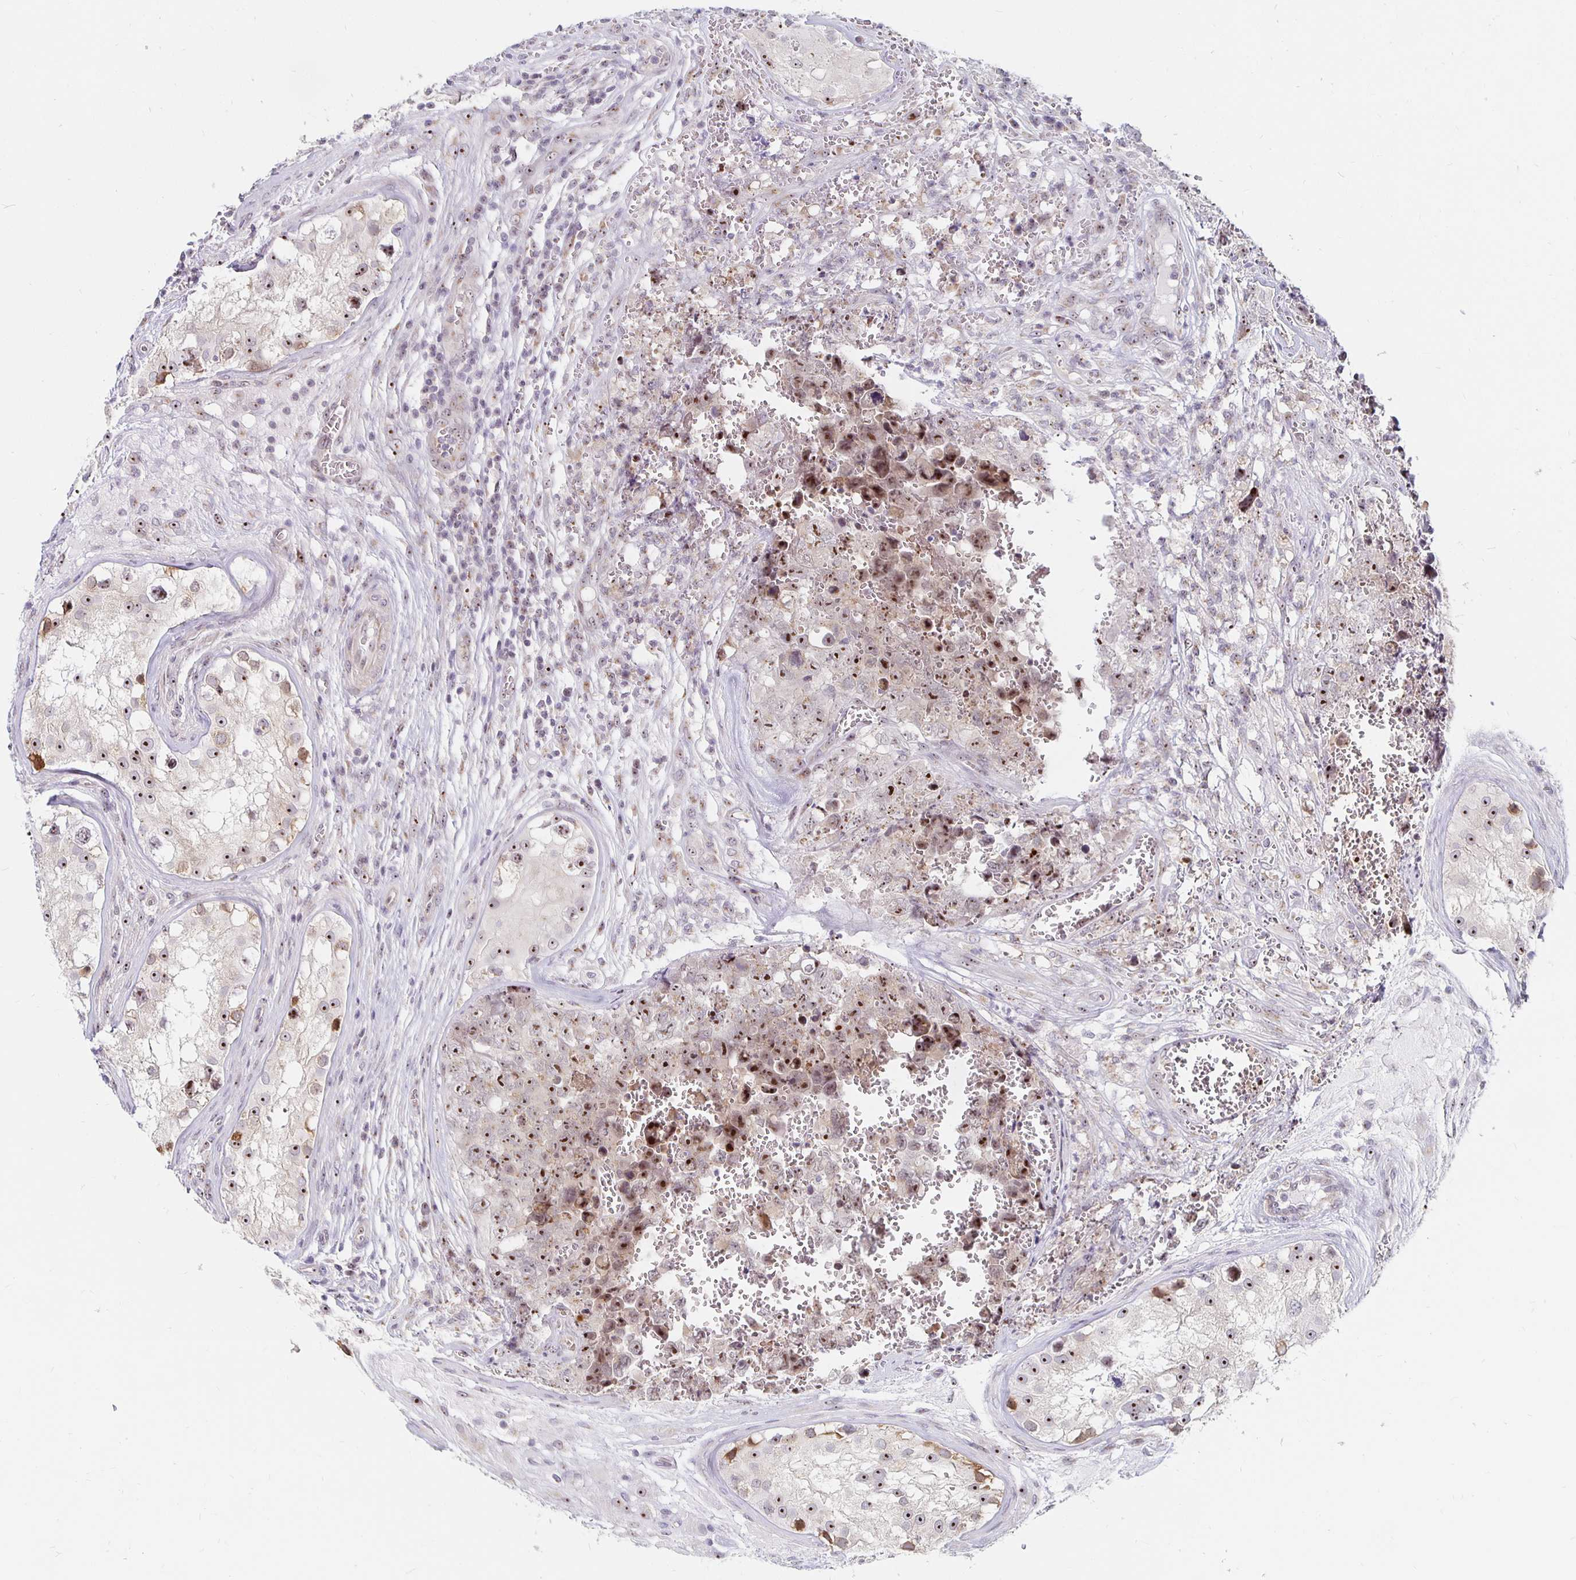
{"staining": {"intensity": "strong", "quantity": "25%-75%", "location": "nuclear"}, "tissue": "testis cancer", "cell_type": "Tumor cells", "image_type": "cancer", "snomed": [{"axis": "morphology", "description": "Carcinoma, Embryonal, NOS"}, {"axis": "topography", "description": "Testis"}], "caption": "Immunohistochemistry (IHC) (DAB (3,3'-diaminobenzidine)) staining of human testis cancer reveals strong nuclear protein staining in approximately 25%-75% of tumor cells. (brown staining indicates protein expression, while blue staining denotes nuclei).", "gene": "NUP85", "patient": {"sex": "male", "age": 18}}